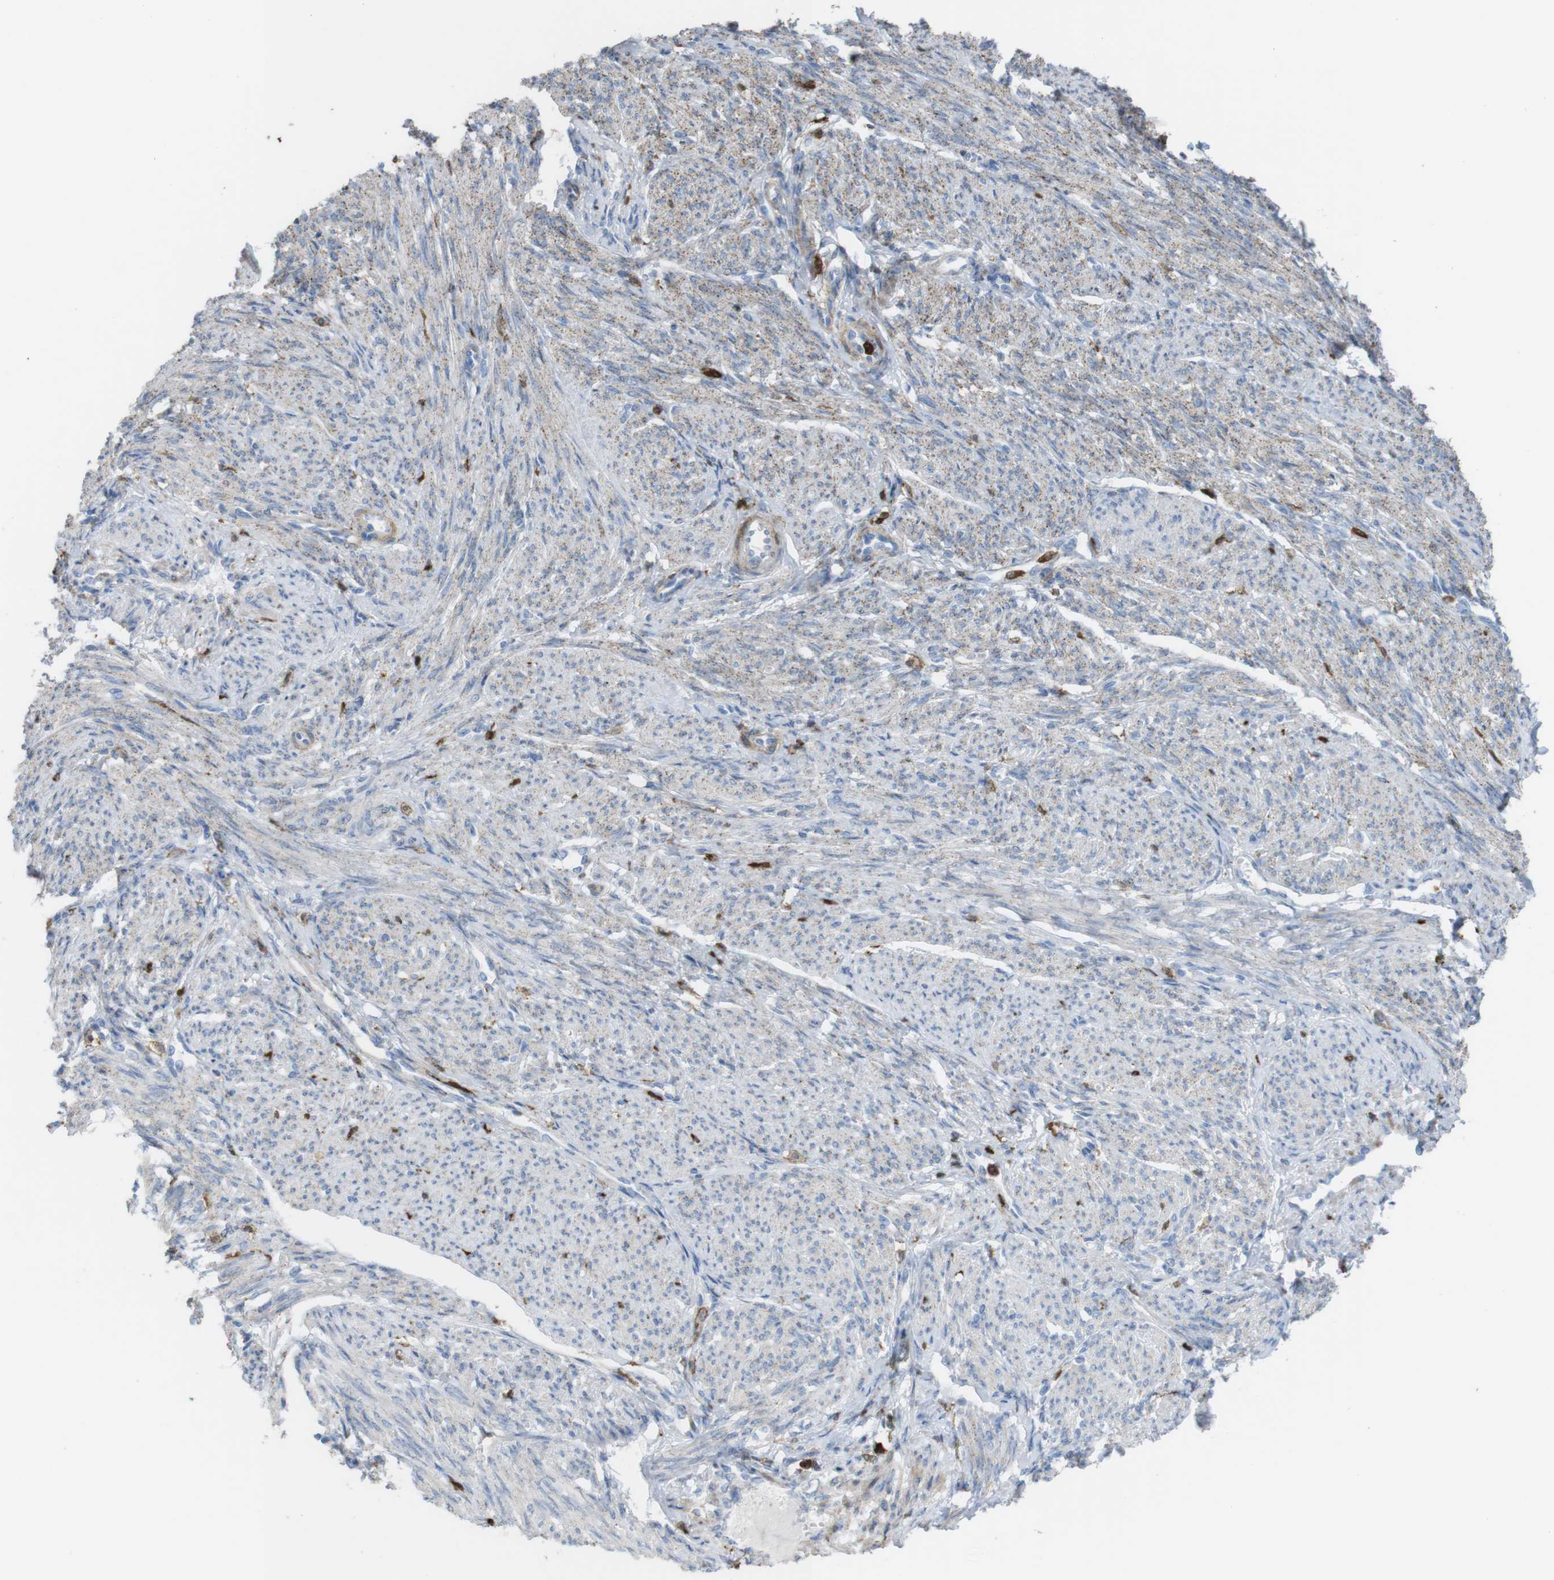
{"staining": {"intensity": "weak", "quantity": "25%-75%", "location": "cytoplasmic/membranous"}, "tissue": "smooth muscle", "cell_type": "Smooth muscle cells", "image_type": "normal", "snomed": [{"axis": "morphology", "description": "Normal tissue, NOS"}, {"axis": "topography", "description": "Smooth muscle"}], "caption": "Approximately 25%-75% of smooth muscle cells in unremarkable human smooth muscle demonstrate weak cytoplasmic/membranous protein positivity as visualized by brown immunohistochemical staining.", "gene": "PRKCD", "patient": {"sex": "female", "age": 65}}